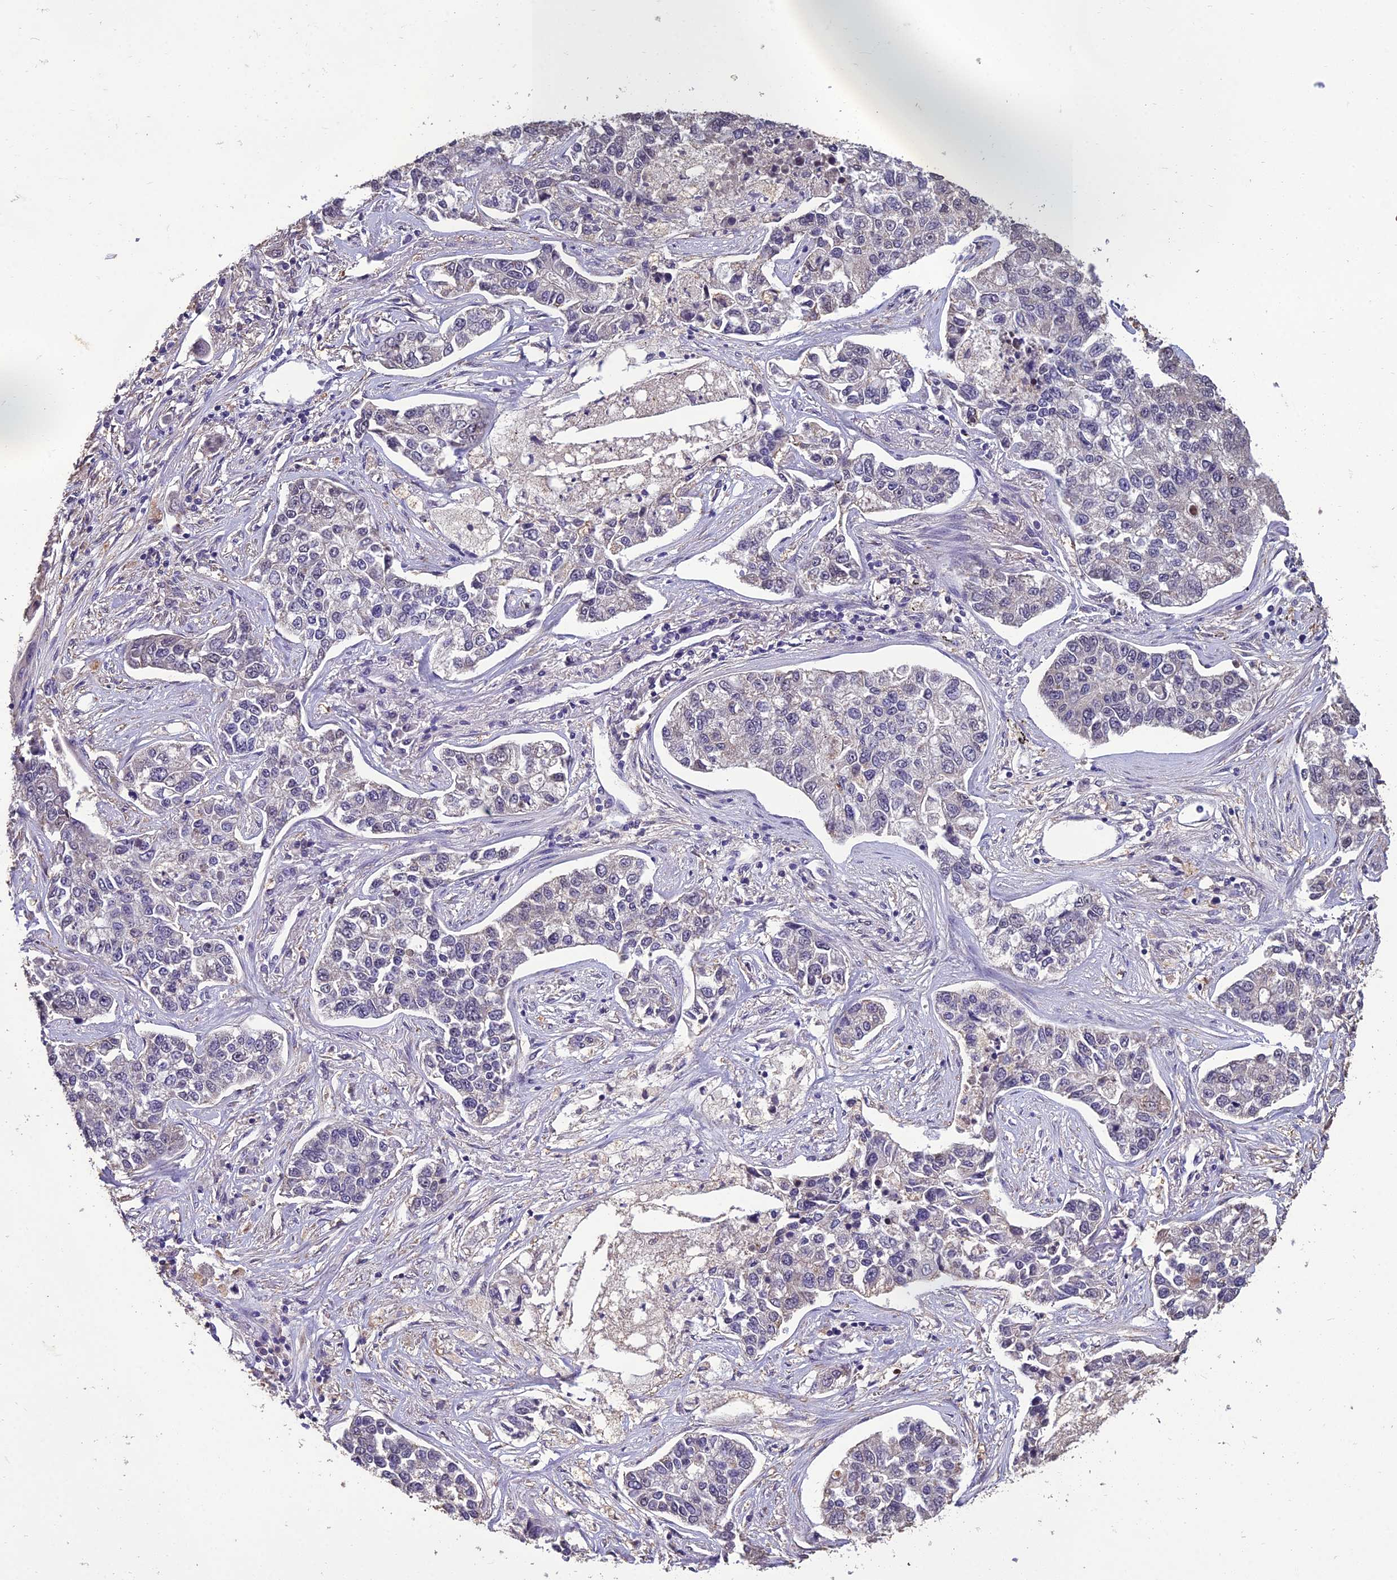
{"staining": {"intensity": "negative", "quantity": "none", "location": "none"}, "tissue": "lung cancer", "cell_type": "Tumor cells", "image_type": "cancer", "snomed": [{"axis": "morphology", "description": "Adenocarcinoma, NOS"}, {"axis": "topography", "description": "Lung"}], "caption": "High power microscopy photomicrograph of an immunohistochemistry (IHC) micrograph of lung adenocarcinoma, revealing no significant expression in tumor cells.", "gene": "GRWD1", "patient": {"sex": "male", "age": 49}}